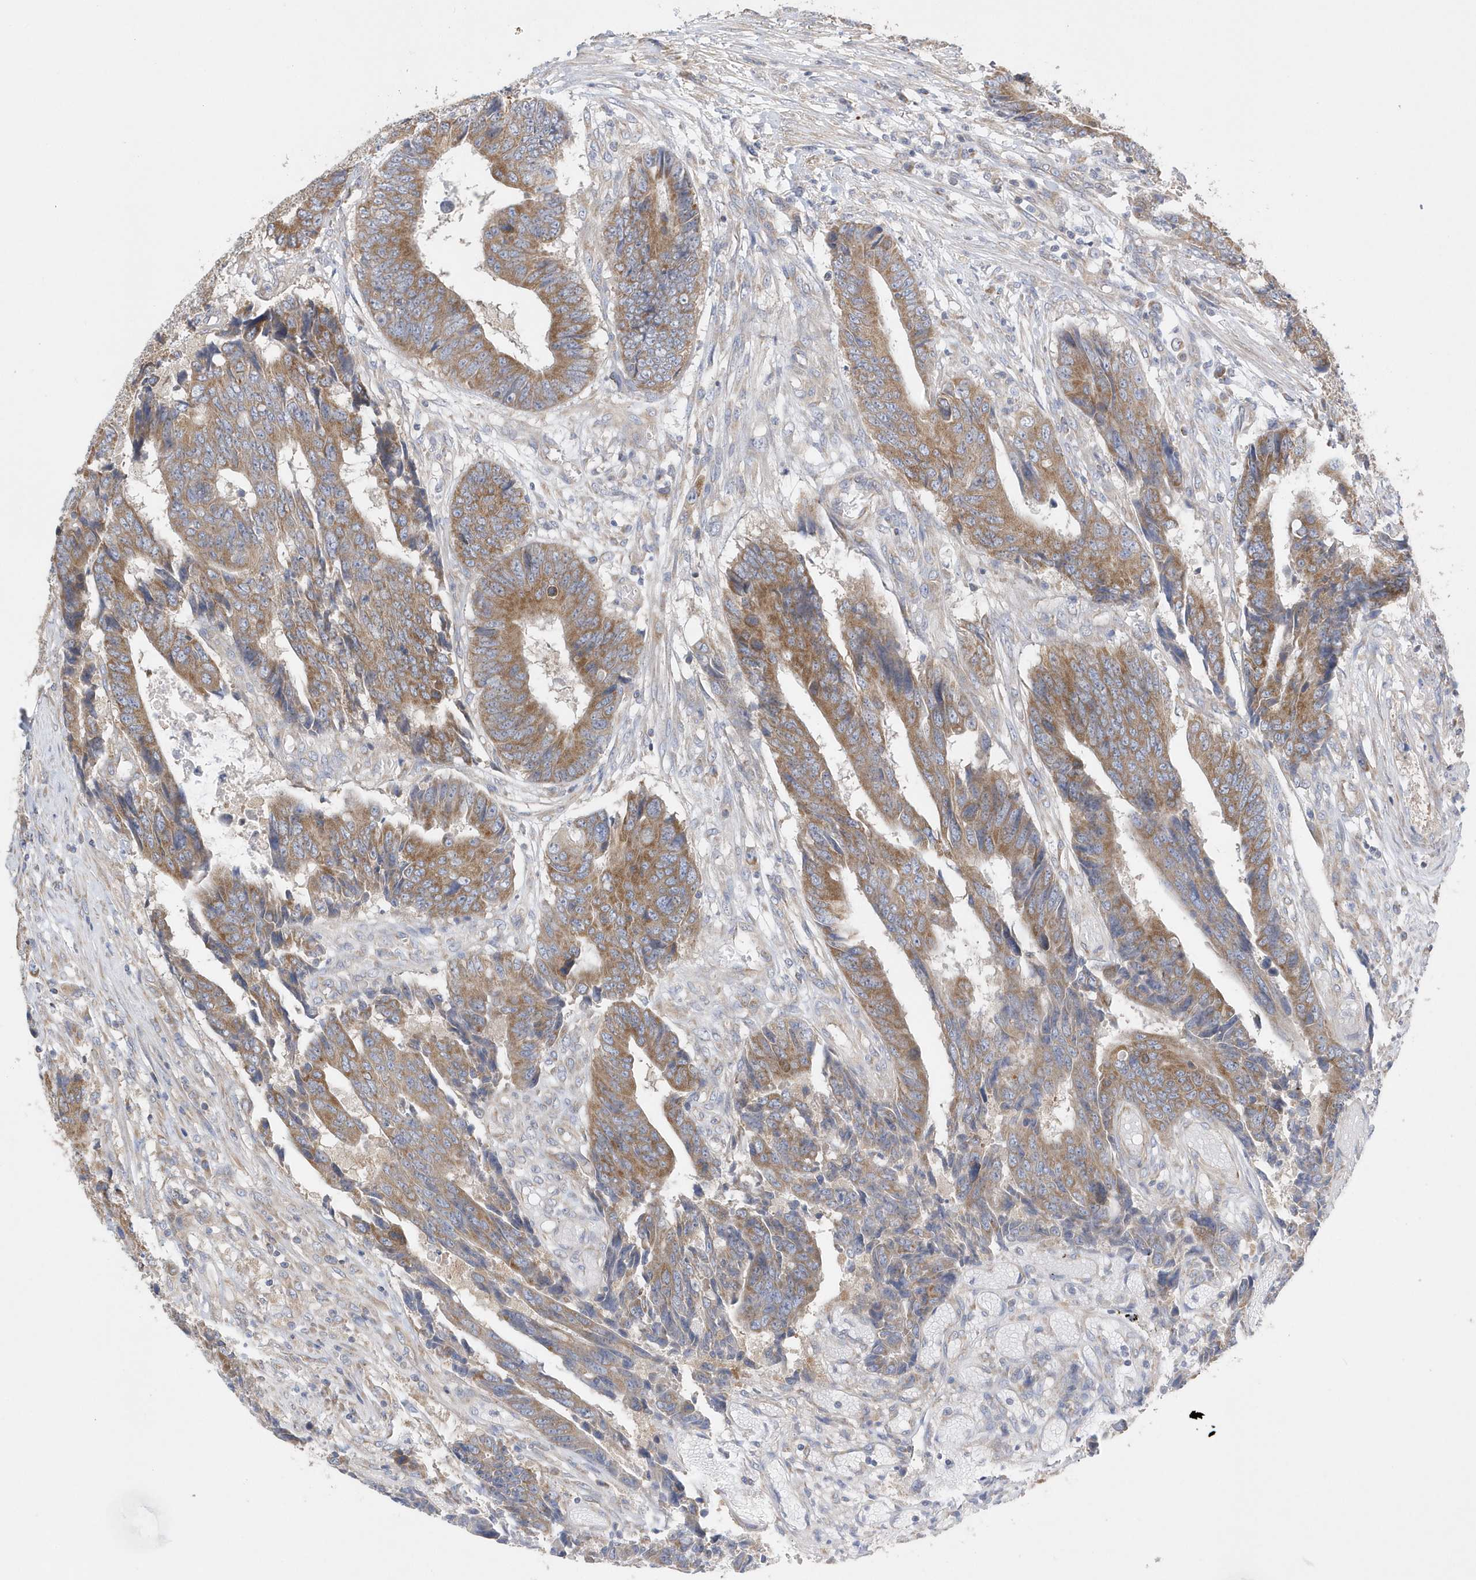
{"staining": {"intensity": "moderate", "quantity": ">75%", "location": "cytoplasmic/membranous"}, "tissue": "colorectal cancer", "cell_type": "Tumor cells", "image_type": "cancer", "snomed": [{"axis": "morphology", "description": "Adenocarcinoma, NOS"}, {"axis": "topography", "description": "Rectum"}], "caption": "Adenocarcinoma (colorectal) stained with DAB IHC displays medium levels of moderate cytoplasmic/membranous positivity in about >75% of tumor cells. (DAB (3,3'-diaminobenzidine) = brown stain, brightfield microscopy at high magnification).", "gene": "SPATA5", "patient": {"sex": "male", "age": 84}}